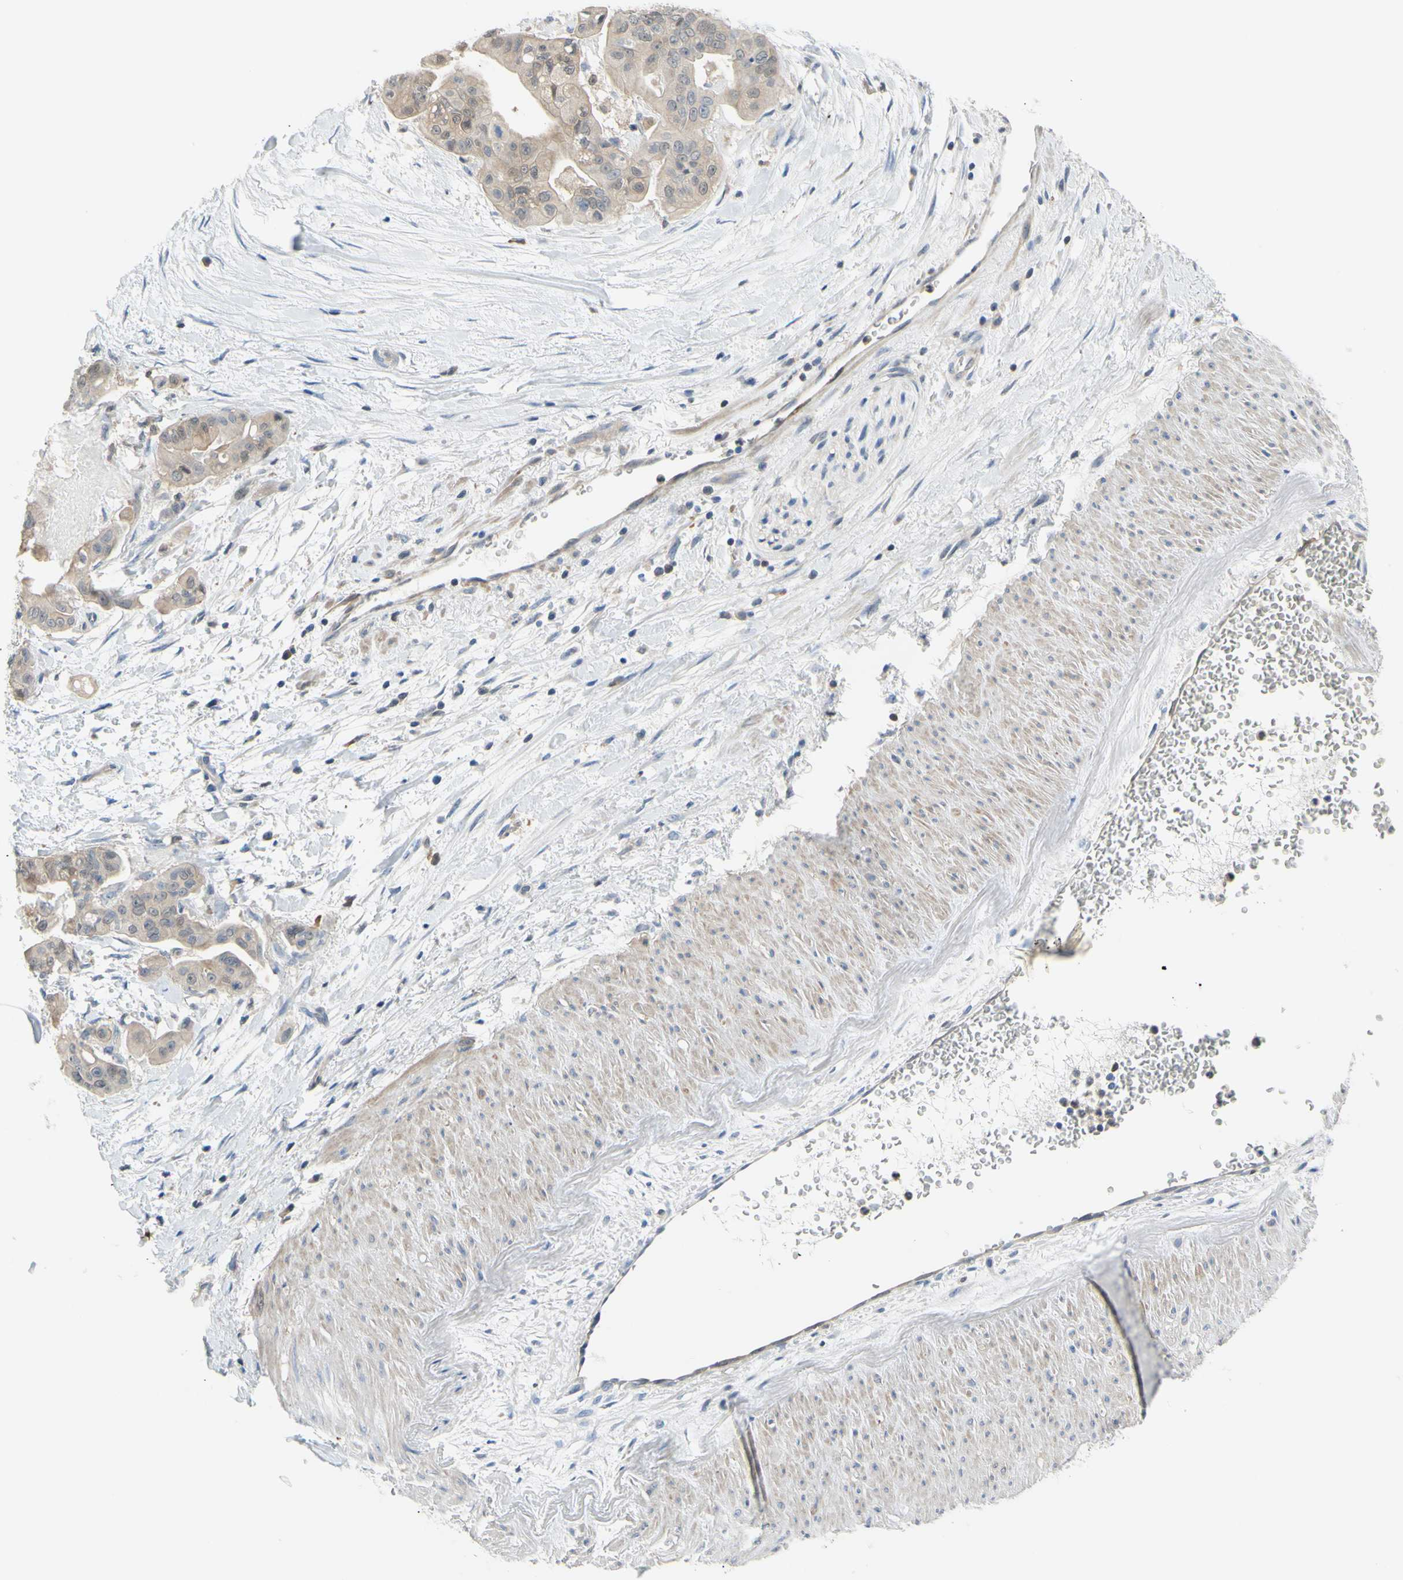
{"staining": {"intensity": "weak", "quantity": ">75%", "location": "cytoplasmic/membranous"}, "tissue": "pancreatic cancer", "cell_type": "Tumor cells", "image_type": "cancer", "snomed": [{"axis": "morphology", "description": "Adenocarcinoma, NOS"}, {"axis": "topography", "description": "Pancreas"}], "caption": "IHC photomicrograph of pancreatic cancer (adenocarcinoma) stained for a protein (brown), which displays low levels of weak cytoplasmic/membranous positivity in approximately >75% of tumor cells.", "gene": "UPK3B", "patient": {"sex": "female", "age": 75}}